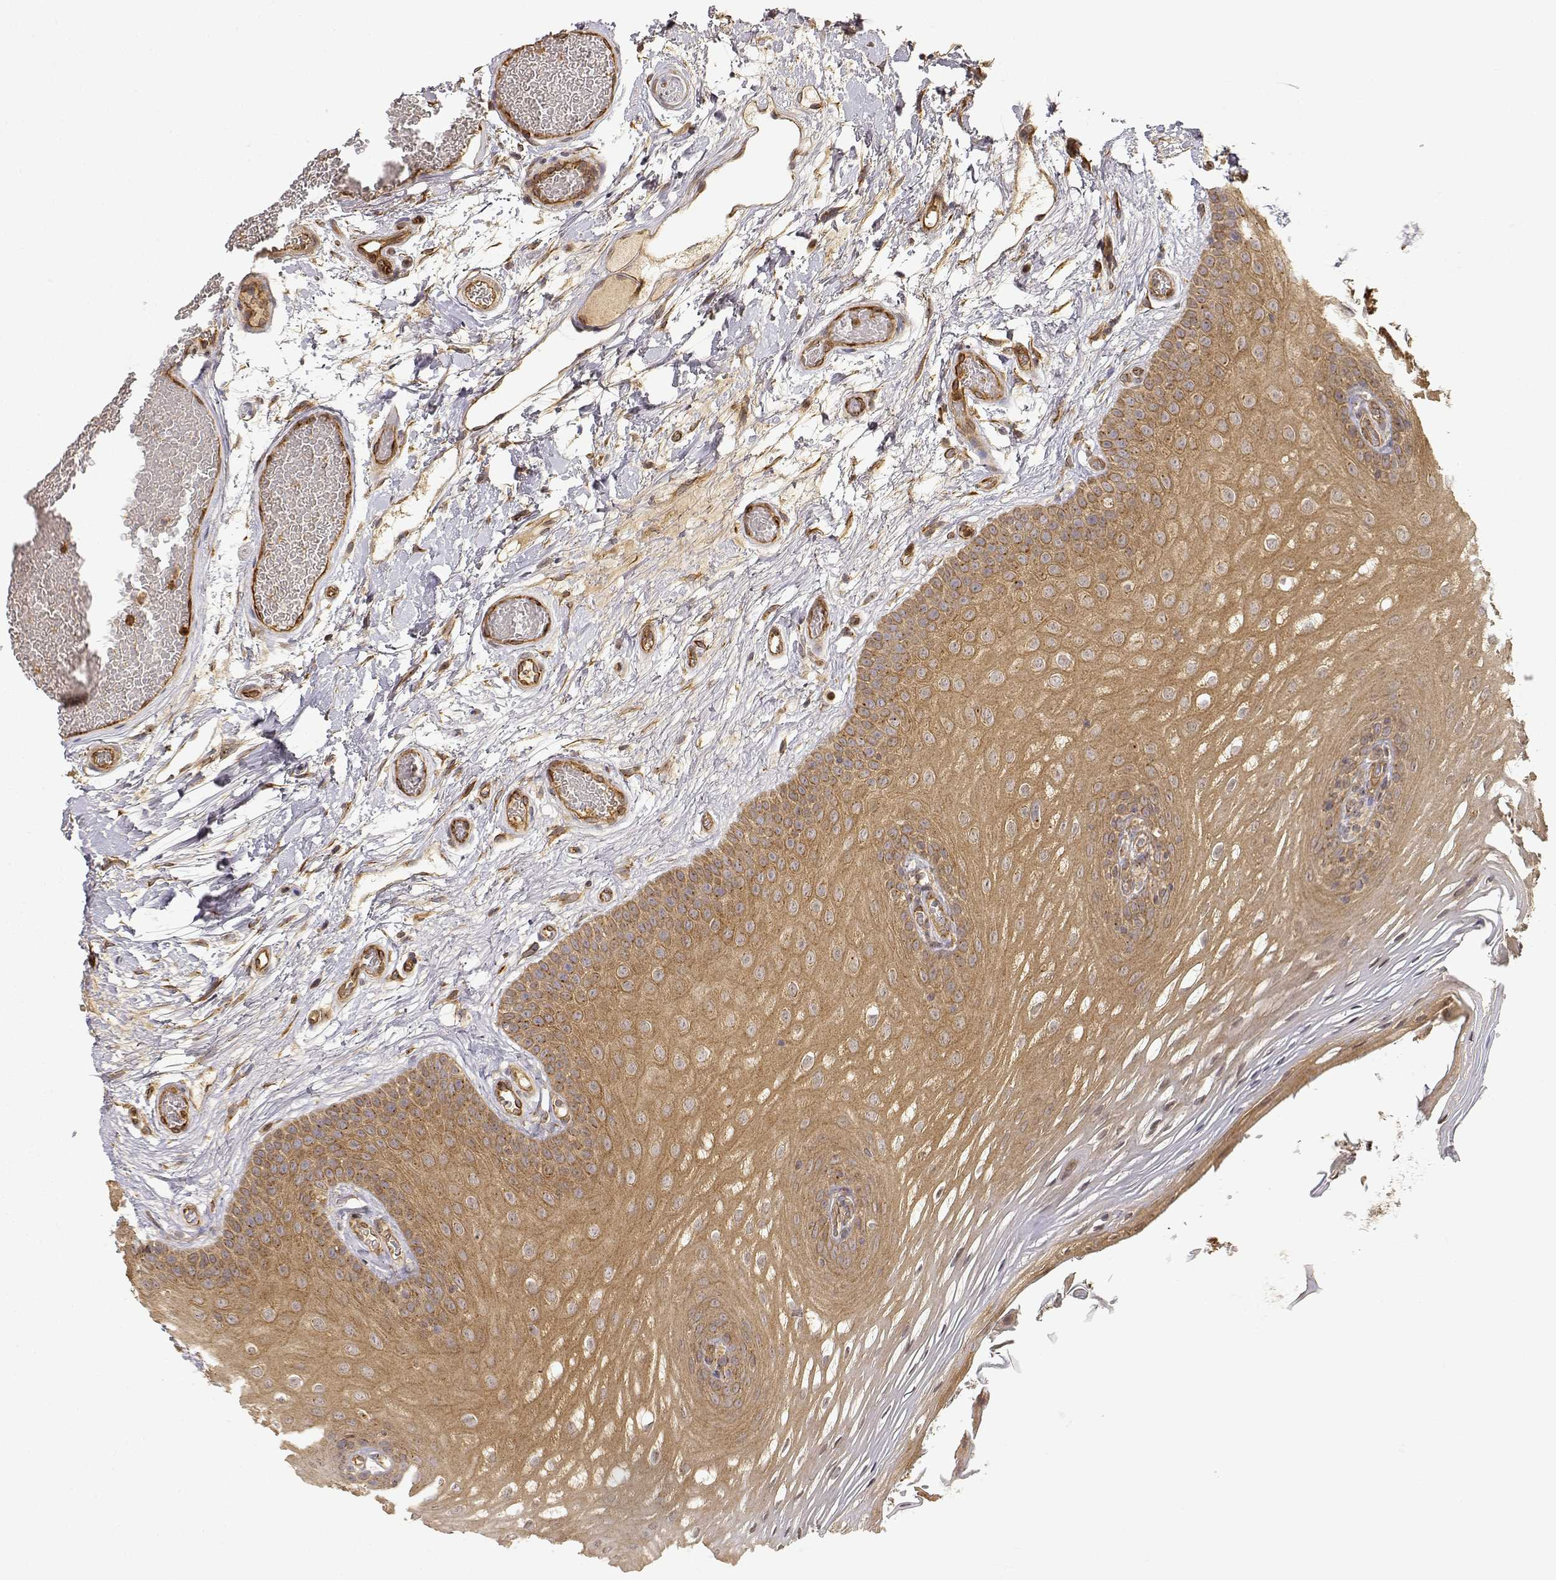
{"staining": {"intensity": "moderate", "quantity": ">75%", "location": "cytoplasmic/membranous"}, "tissue": "oral mucosa", "cell_type": "Squamous epithelial cells", "image_type": "normal", "snomed": [{"axis": "morphology", "description": "Normal tissue, NOS"}, {"axis": "morphology", "description": "Squamous cell carcinoma, NOS"}, {"axis": "topography", "description": "Oral tissue"}, {"axis": "topography", "description": "Head-Neck"}], "caption": "IHC (DAB (3,3'-diaminobenzidine)) staining of unremarkable oral mucosa reveals moderate cytoplasmic/membranous protein expression in approximately >75% of squamous epithelial cells.", "gene": "CDK5RAP2", "patient": {"sex": "male", "age": 78}}